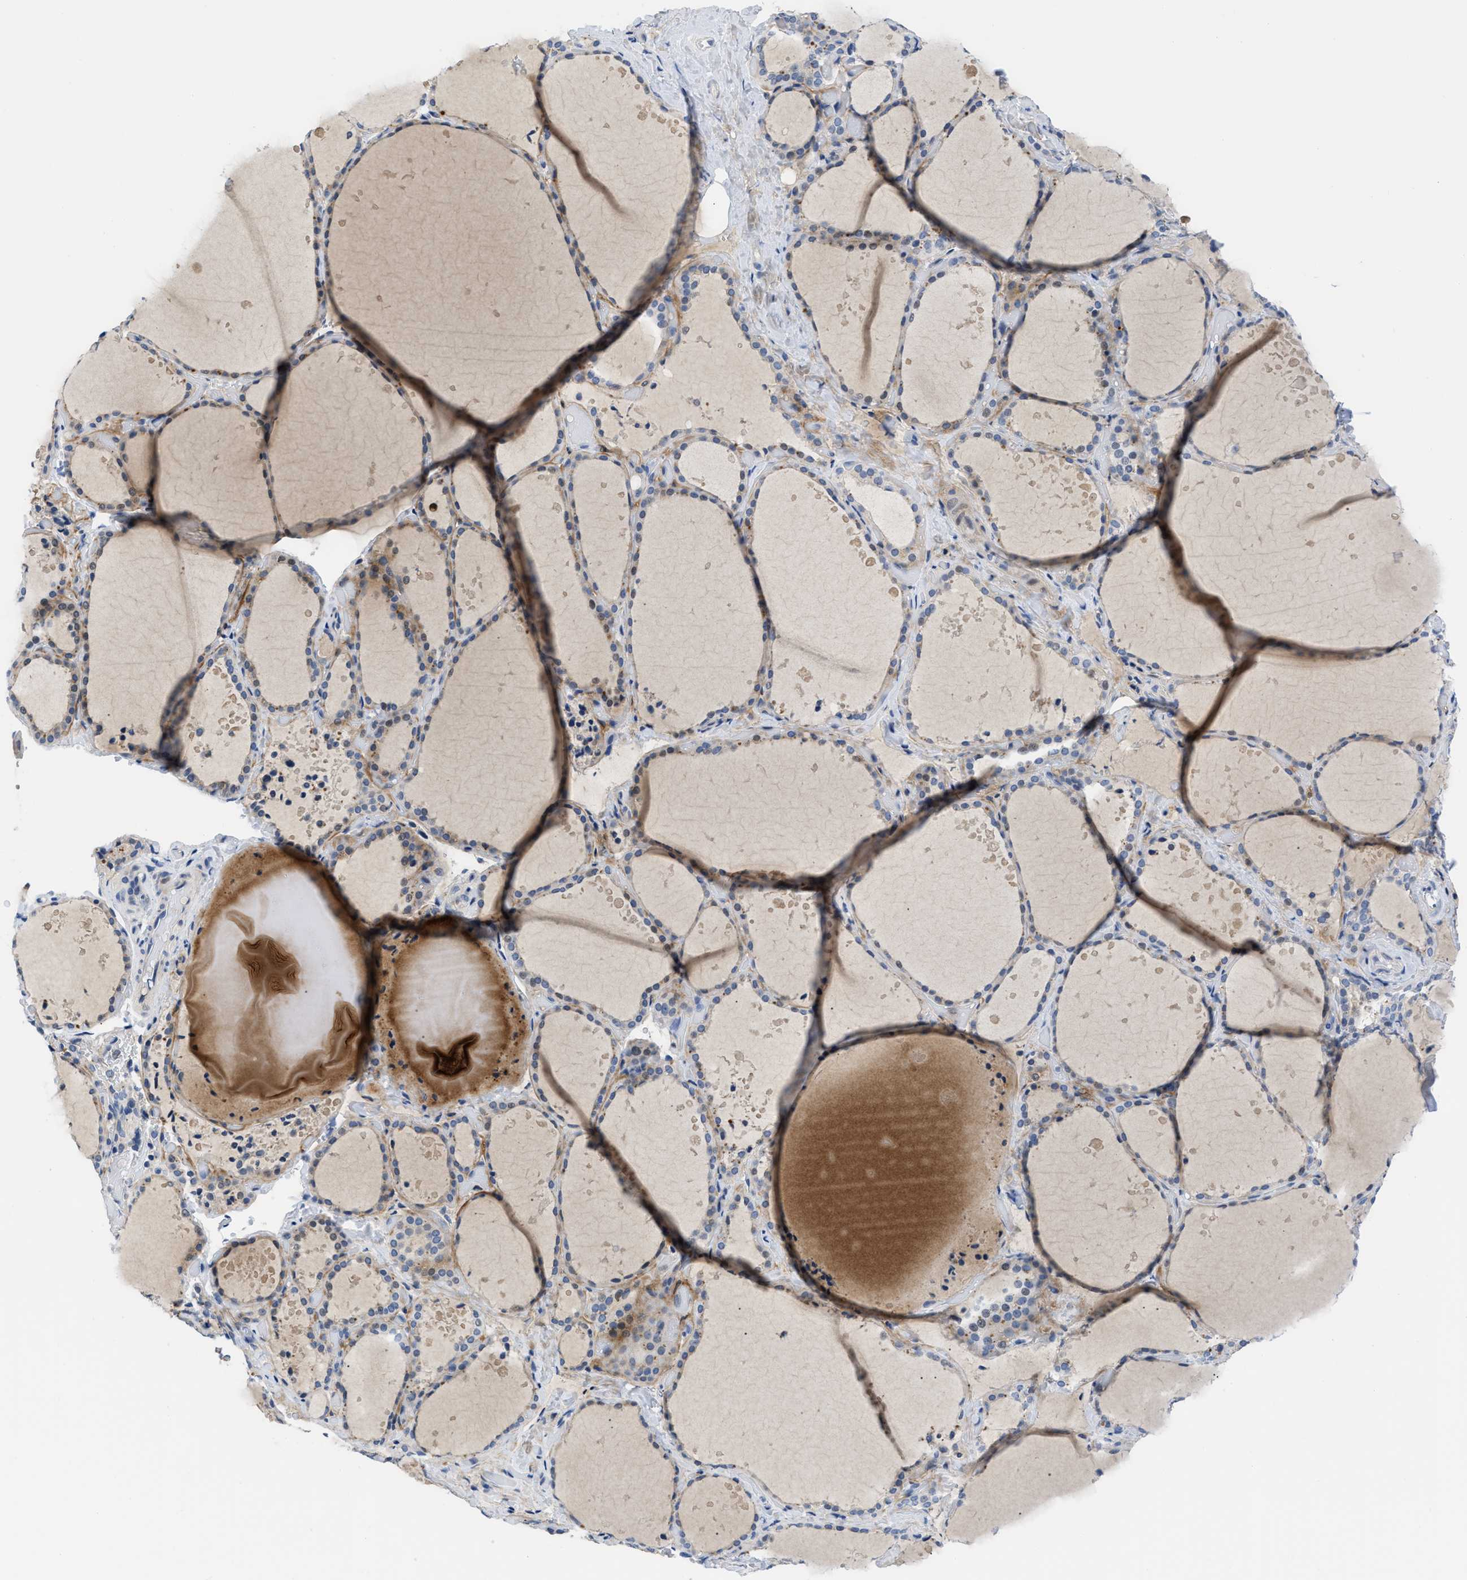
{"staining": {"intensity": "weak", "quantity": "<25%", "location": "cytoplasmic/membranous"}, "tissue": "thyroid gland", "cell_type": "Glandular cells", "image_type": "normal", "snomed": [{"axis": "morphology", "description": "Normal tissue, NOS"}, {"axis": "topography", "description": "Thyroid gland"}], "caption": "IHC of benign human thyroid gland demonstrates no positivity in glandular cells. (DAB (3,3'-diaminobenzidine) IHC, high magnification).", "gene": "OR9K2", "patient": {"sex": "female", "age": 44}}